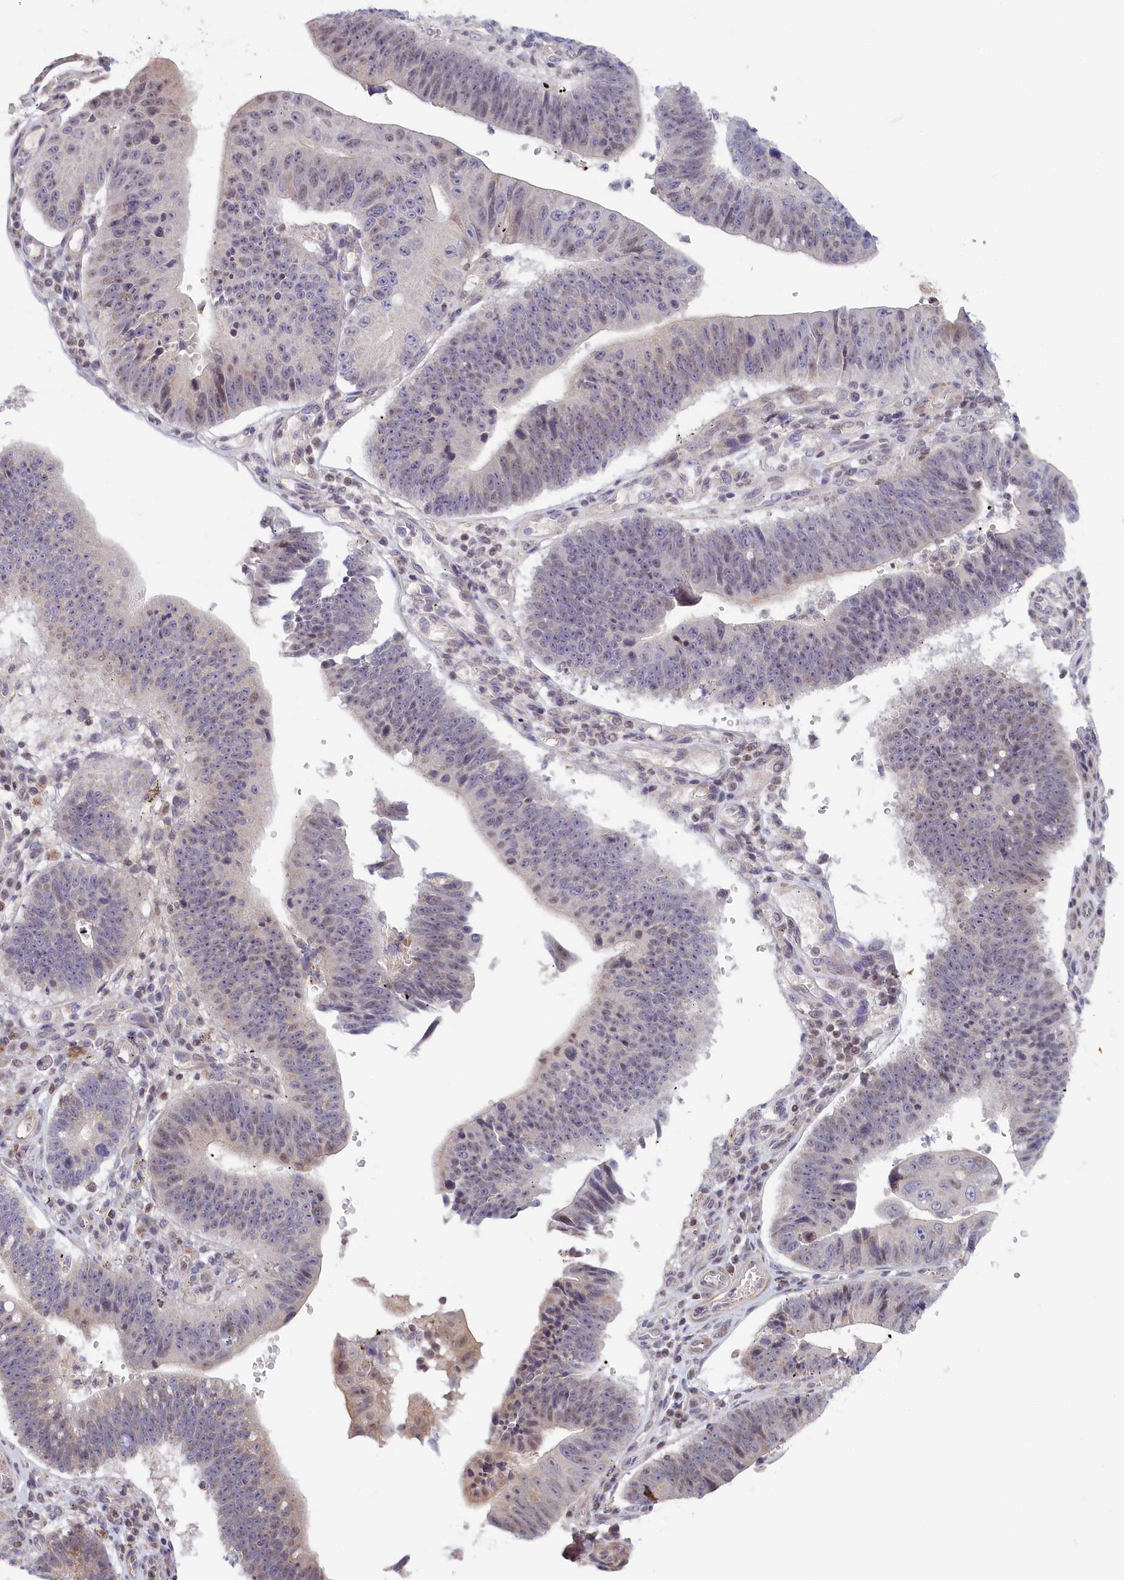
{"staining": {"intensity": "weak", "quantity": "25%-75%", "location": "cytoplasmic/membranous,nuclear"}, "tissue": "stomach cancer", "cell_type": "Tumor cells", "image_type": "cancer", "snomed": [{"axis": "morphology", "description": "Adenocarcinoma, NOS"}, {"axis": "topography", "description": "Stomach"}], "caption": "A brown stain labels weak cytoplasmic/membranous and nuclear staining of a protein in stomach cancer tumor cells.", "gene": "INTS4", "patient": {"sex": "male", "age": 59}}